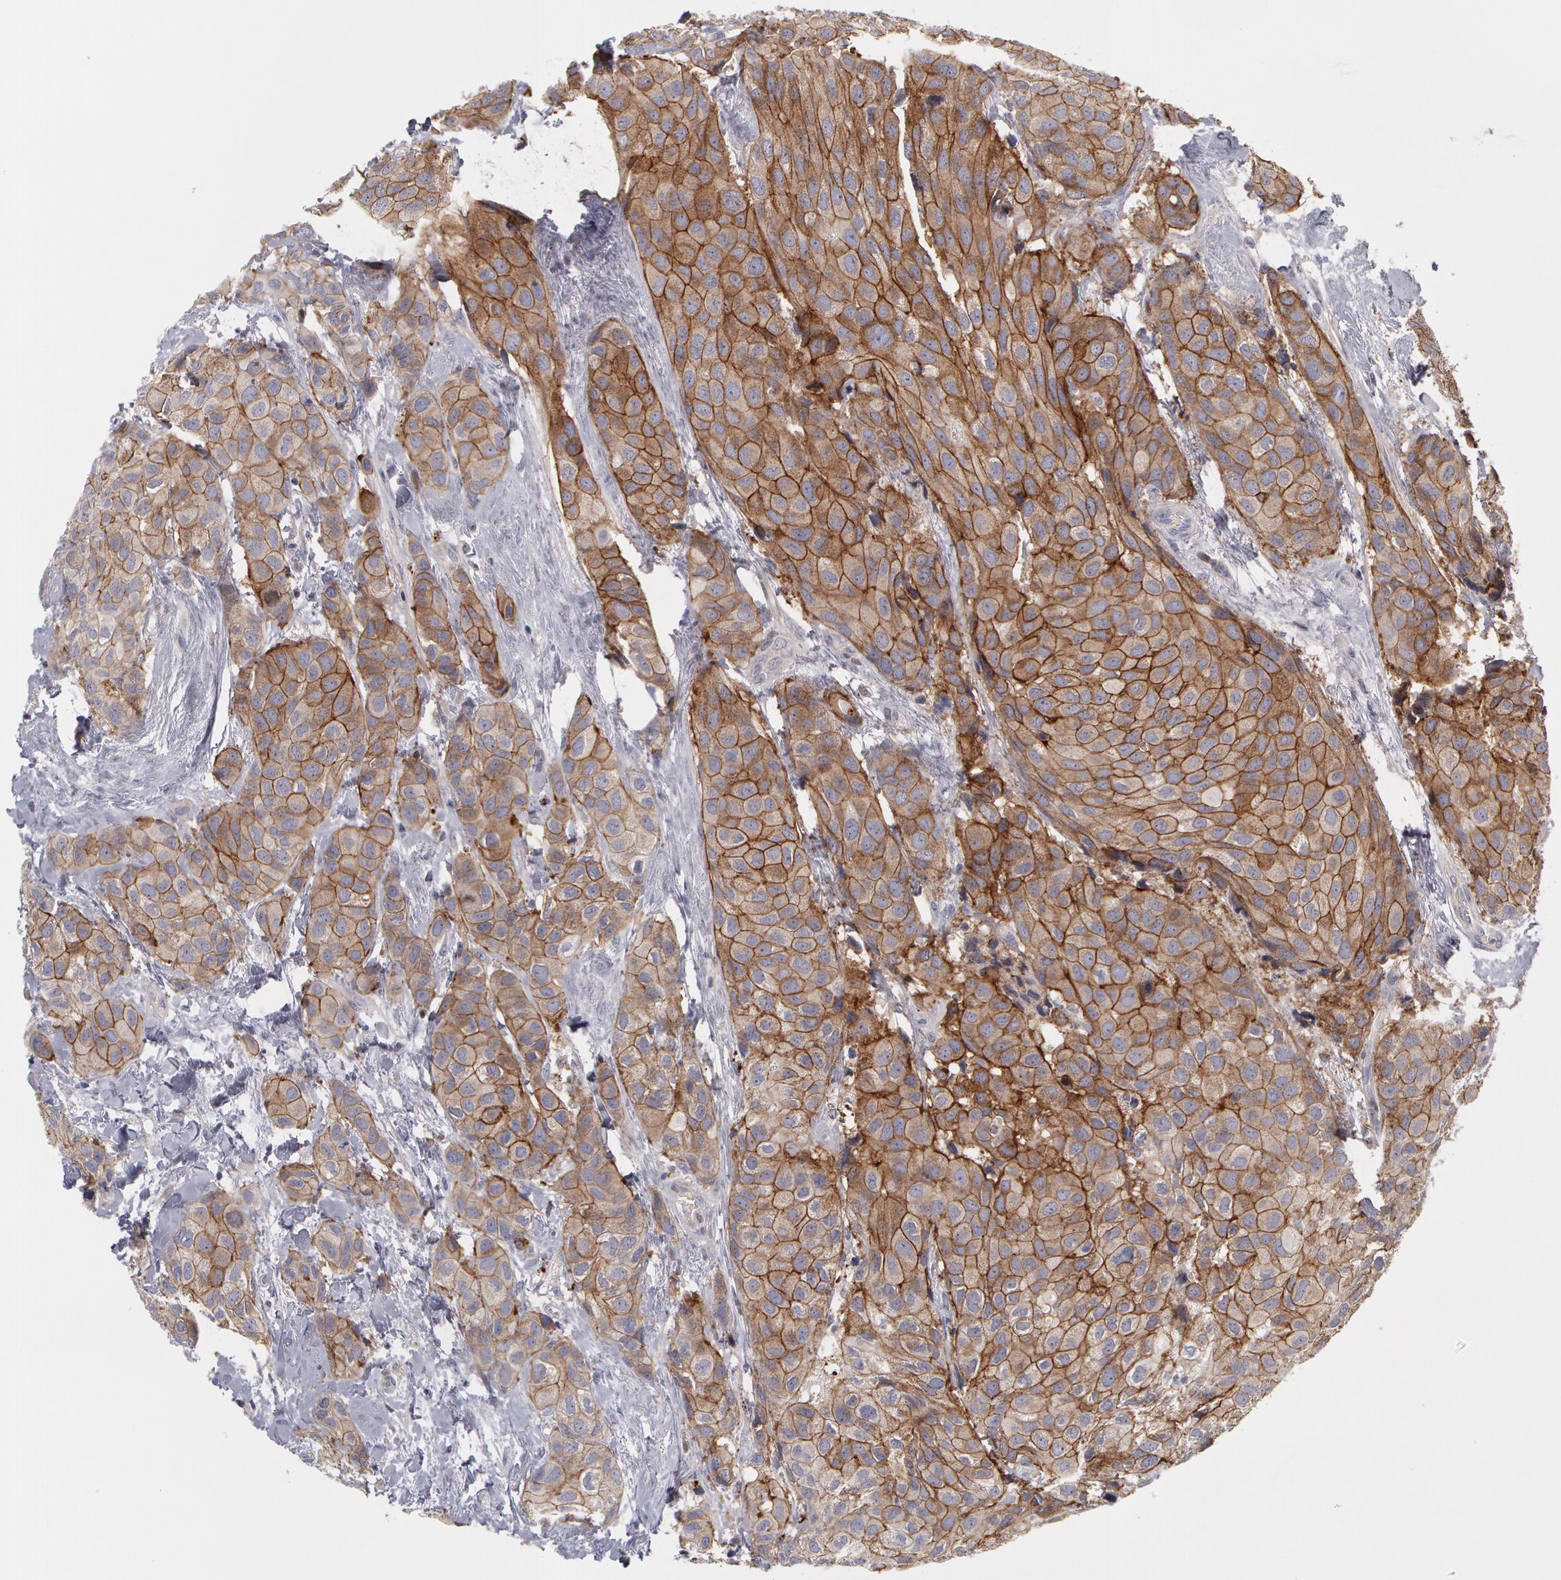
{"staining": {"intensity": "moderate", "quantity": ">75%", "location": "cytoplasmic/membranous"}, "tissue": "breast cancer", "cell_type": "Tumor cells", "image_type": "cancer", "snomed": [{"axis": "morphology", "description": "Duct carcinoma"}, {"axis": "topography", "description": "Breast"}], "caption": "Immunohistochemical staining of human breast cancer reveals medium levels of moderate cytoplasmic/membranous staining in approximately >75% of tumor cells. (DAB (3,3'-diaminobenzidine) = brown stain, brightfield microscopy at high magnification).", "gene": "ERBB2", "patient": {"sex": "female", "age": 68}}